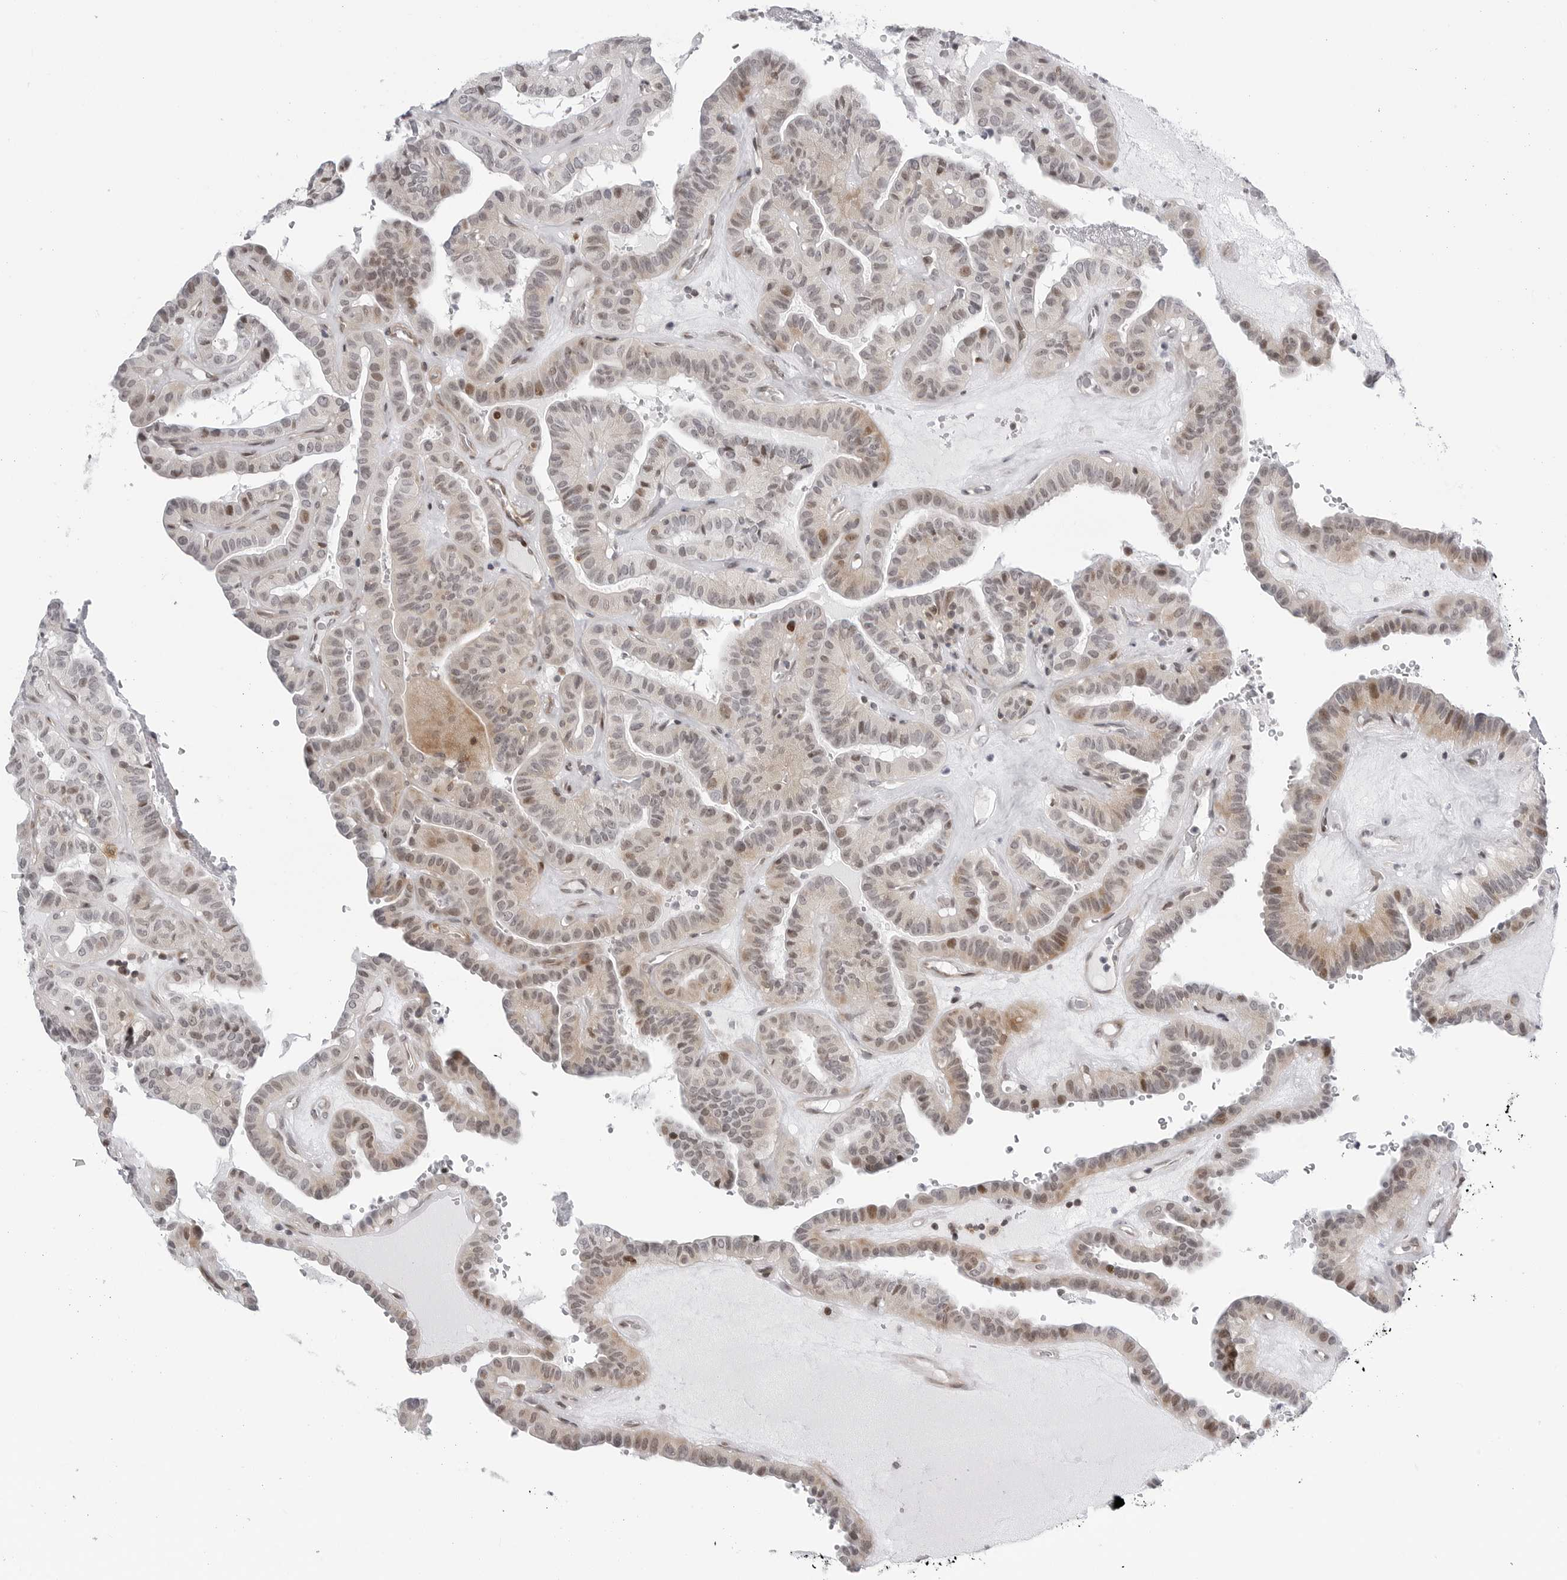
{"staining": {"intensity": "weak", "quantity": "<25%", "location": "cytoplasmic/membranous,nuclear"}, "tissue": "thyroid cancer", "cell_type": "Tumor cells", "image_type": "cancer", "snomed": [{"axis": "morphology", "description": "Papillary adenocarcinoma, NOS"}, {"axis": "topography", "description": "Thyroid gland"}], "caption": "Immunohistochemical staining of human thyroid cancer (papillary adenocarcinoma) reveals no significant expression in tumor cells. Brightfield microscopy of IHC stained with DAB (brown) and hematoxylin (blue), captured at high magnification.", "gene": "FAM135B", "patient": {"sex": "male", "age": 77}}